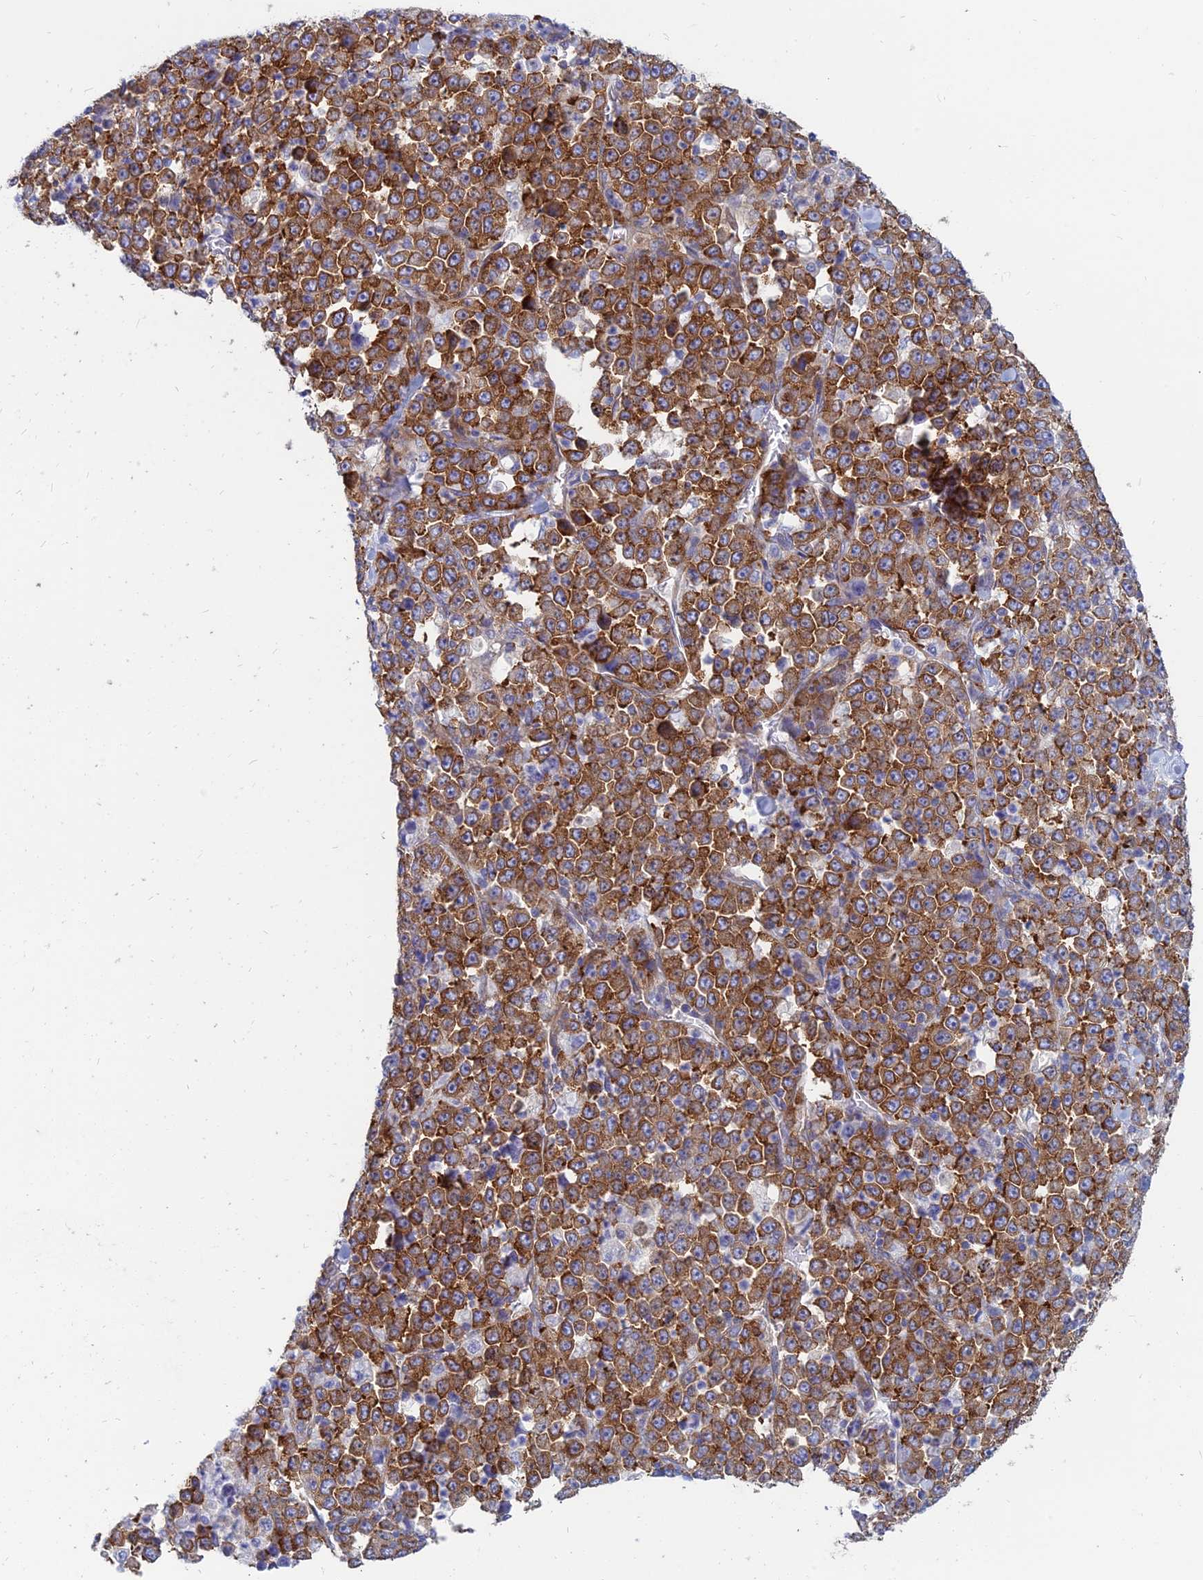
{"staining": {"intensity": "strong", "quantity": ">75%", "location": "cytoplasmic/membranous"}, "tissue": "stomach cancer", "cell_type": "Tumor cells", "image_type": "cancer", "snomed": [{"axis": "morphology", "description": "Normal tissue, NOS"}, {"axis": "morphology", "description": "Adenocarcinoma, NOS"}, {"axis": "topography", "description": "Stomach, upper"}, {"axis": "topography", "description": "Stomach"}], "caption": "A photomicrograph of human stomach adenocarcinoma stained for a protein shows strong cytoplasmic/membranous brown staining in tumor cells.", "gene": "TXLNA", "patient": {"sex": "male", "age": 59}}